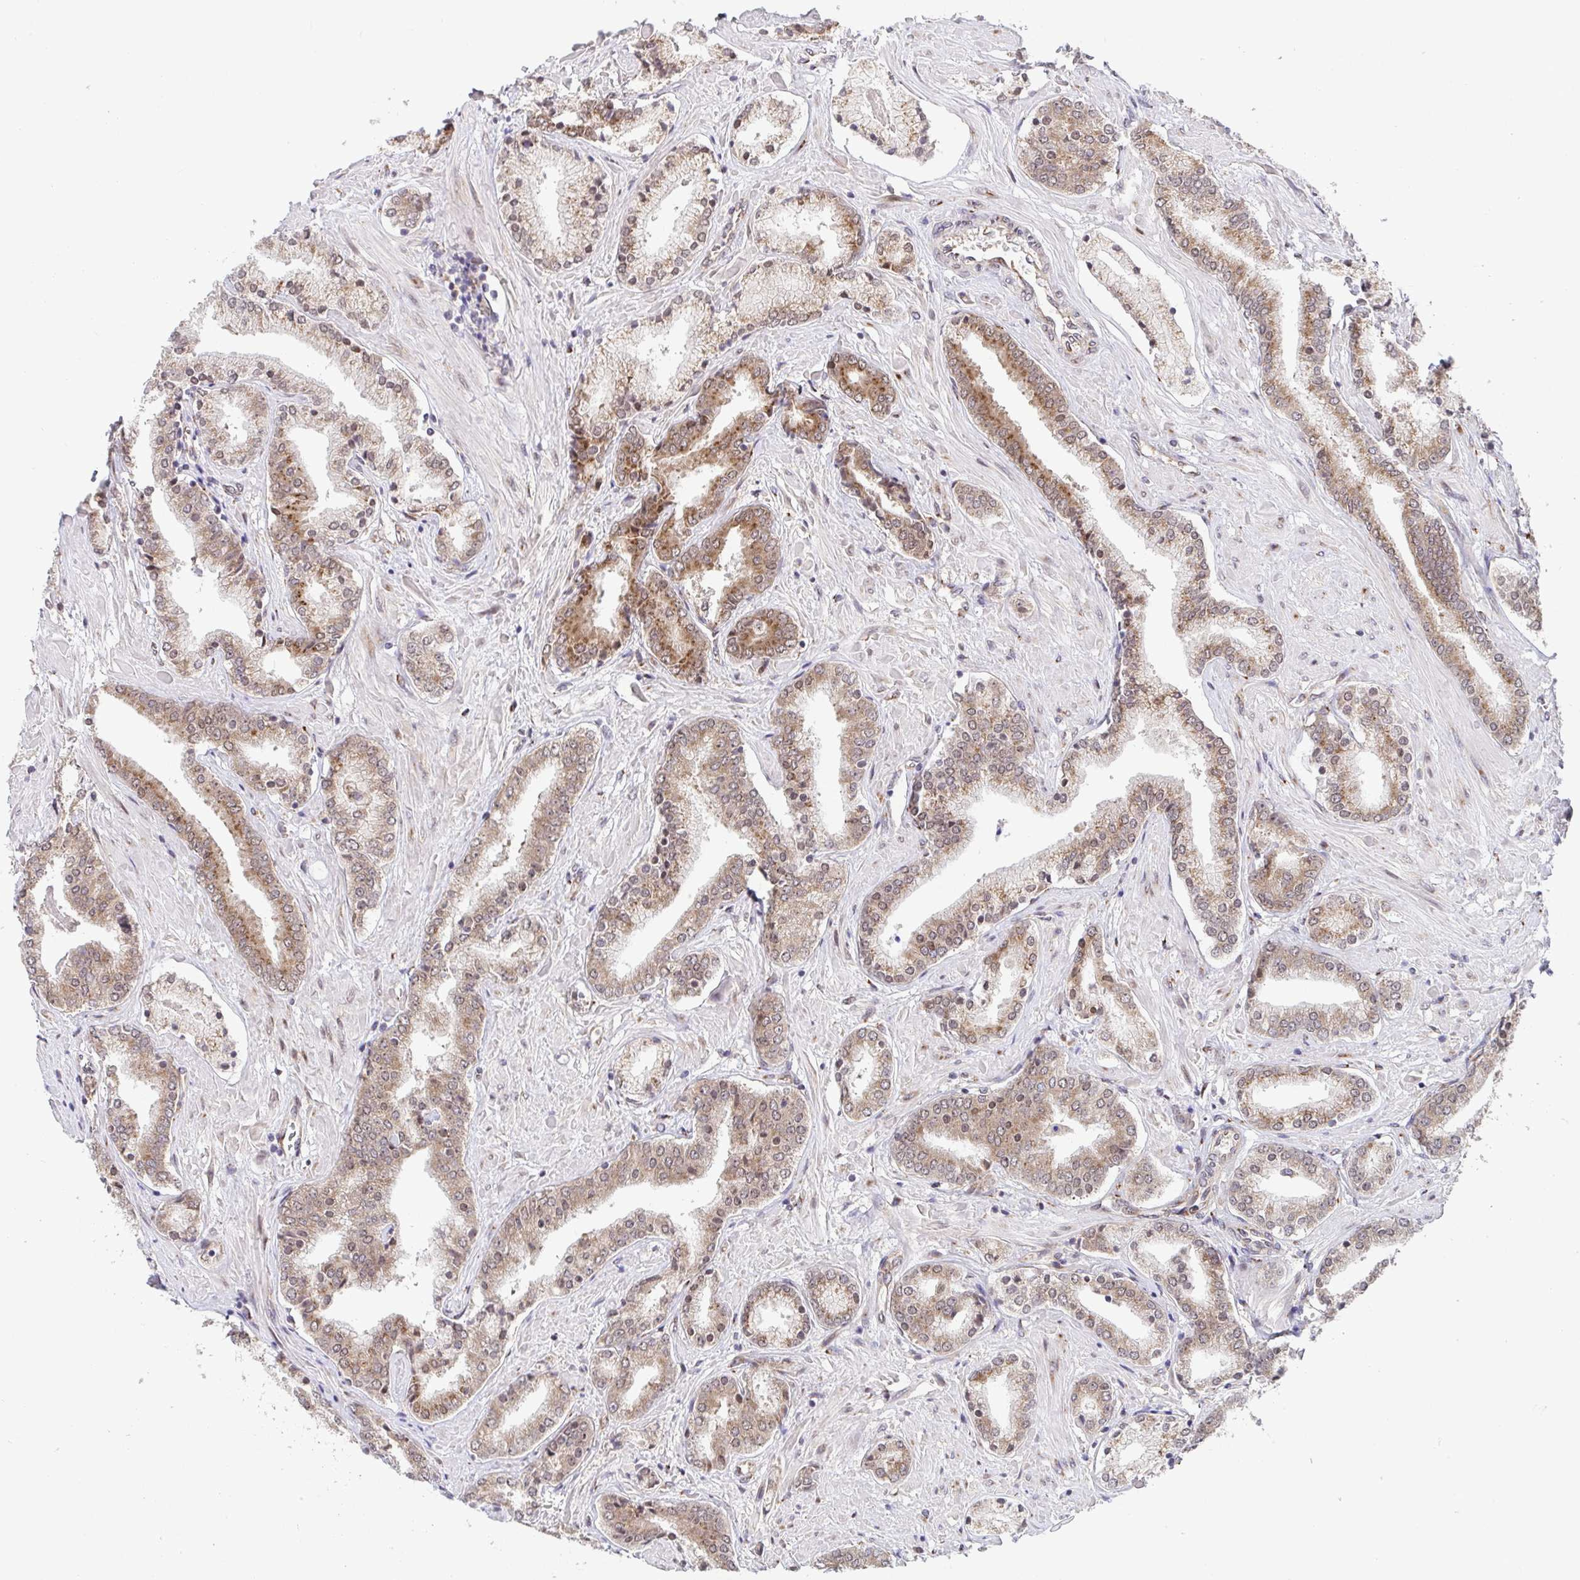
{"staining": {"intensity": "moderate", "quantity": ">75%", "location": "cytoplasmic/membranous"}, "tissue": "prostate cancer", "cell_type": "Tumor cells", "image_type": "cancer", "snomed": [{"axis": "morphology", "description": "Adenocarcinoma, High grade"}, {"axis": "topography", "description": "Prostate"}], "caption": "High-grade adenocarcinoma (prostate) stained with a protein marker displays moderate staining in tumor cells.", "gene": "ATP5MJ", "patient": {"sex": "male", "age": 56}}